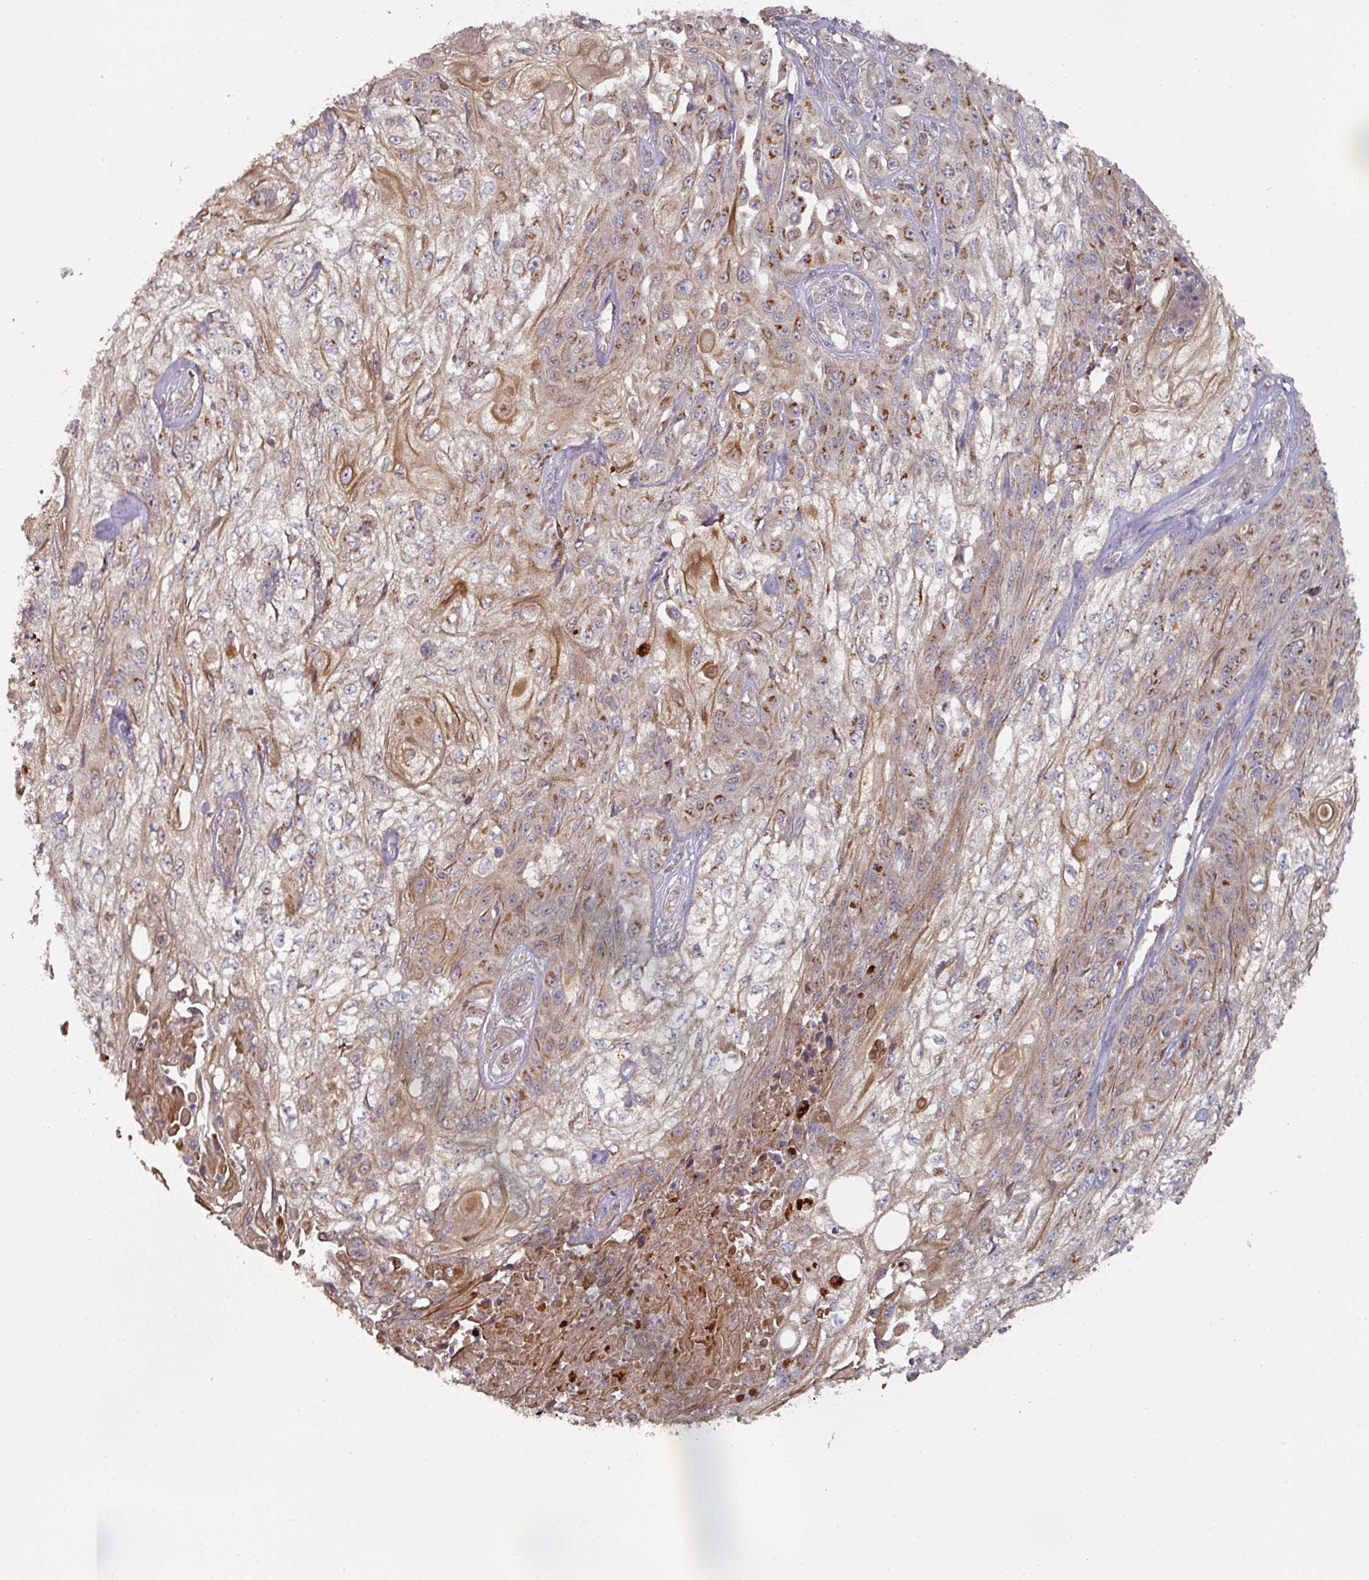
{"staining": {"intensity": "strong", "quantity": ">75%", "location": "cytoplasmic/membranous"}, "tissue": "skin cancer", "cell_type": "Tumor cells", "image_type": "cancer", "snomed": [{"axis": "morphology", "description": "Squamous cell carcinoma, NOS"}, {"axis": "morphology", "description": "Squamous cell carcinoma, metastatic, NOS"}, {"axis": "topography", "description": "Skin"}, {"axis": "topography", "description": "Lymph node"}], "caption": "Brown immunohistochemical staining in squamous cell carcinoma (skin) shows strong cytoplasmic/membranous staining in approximately >75% of tumor cells. (Brightfield microscopy of DAB IHC at high magnification).", "gene": "DNAJC7", "patient": {"sex": "male", "age": 75}}